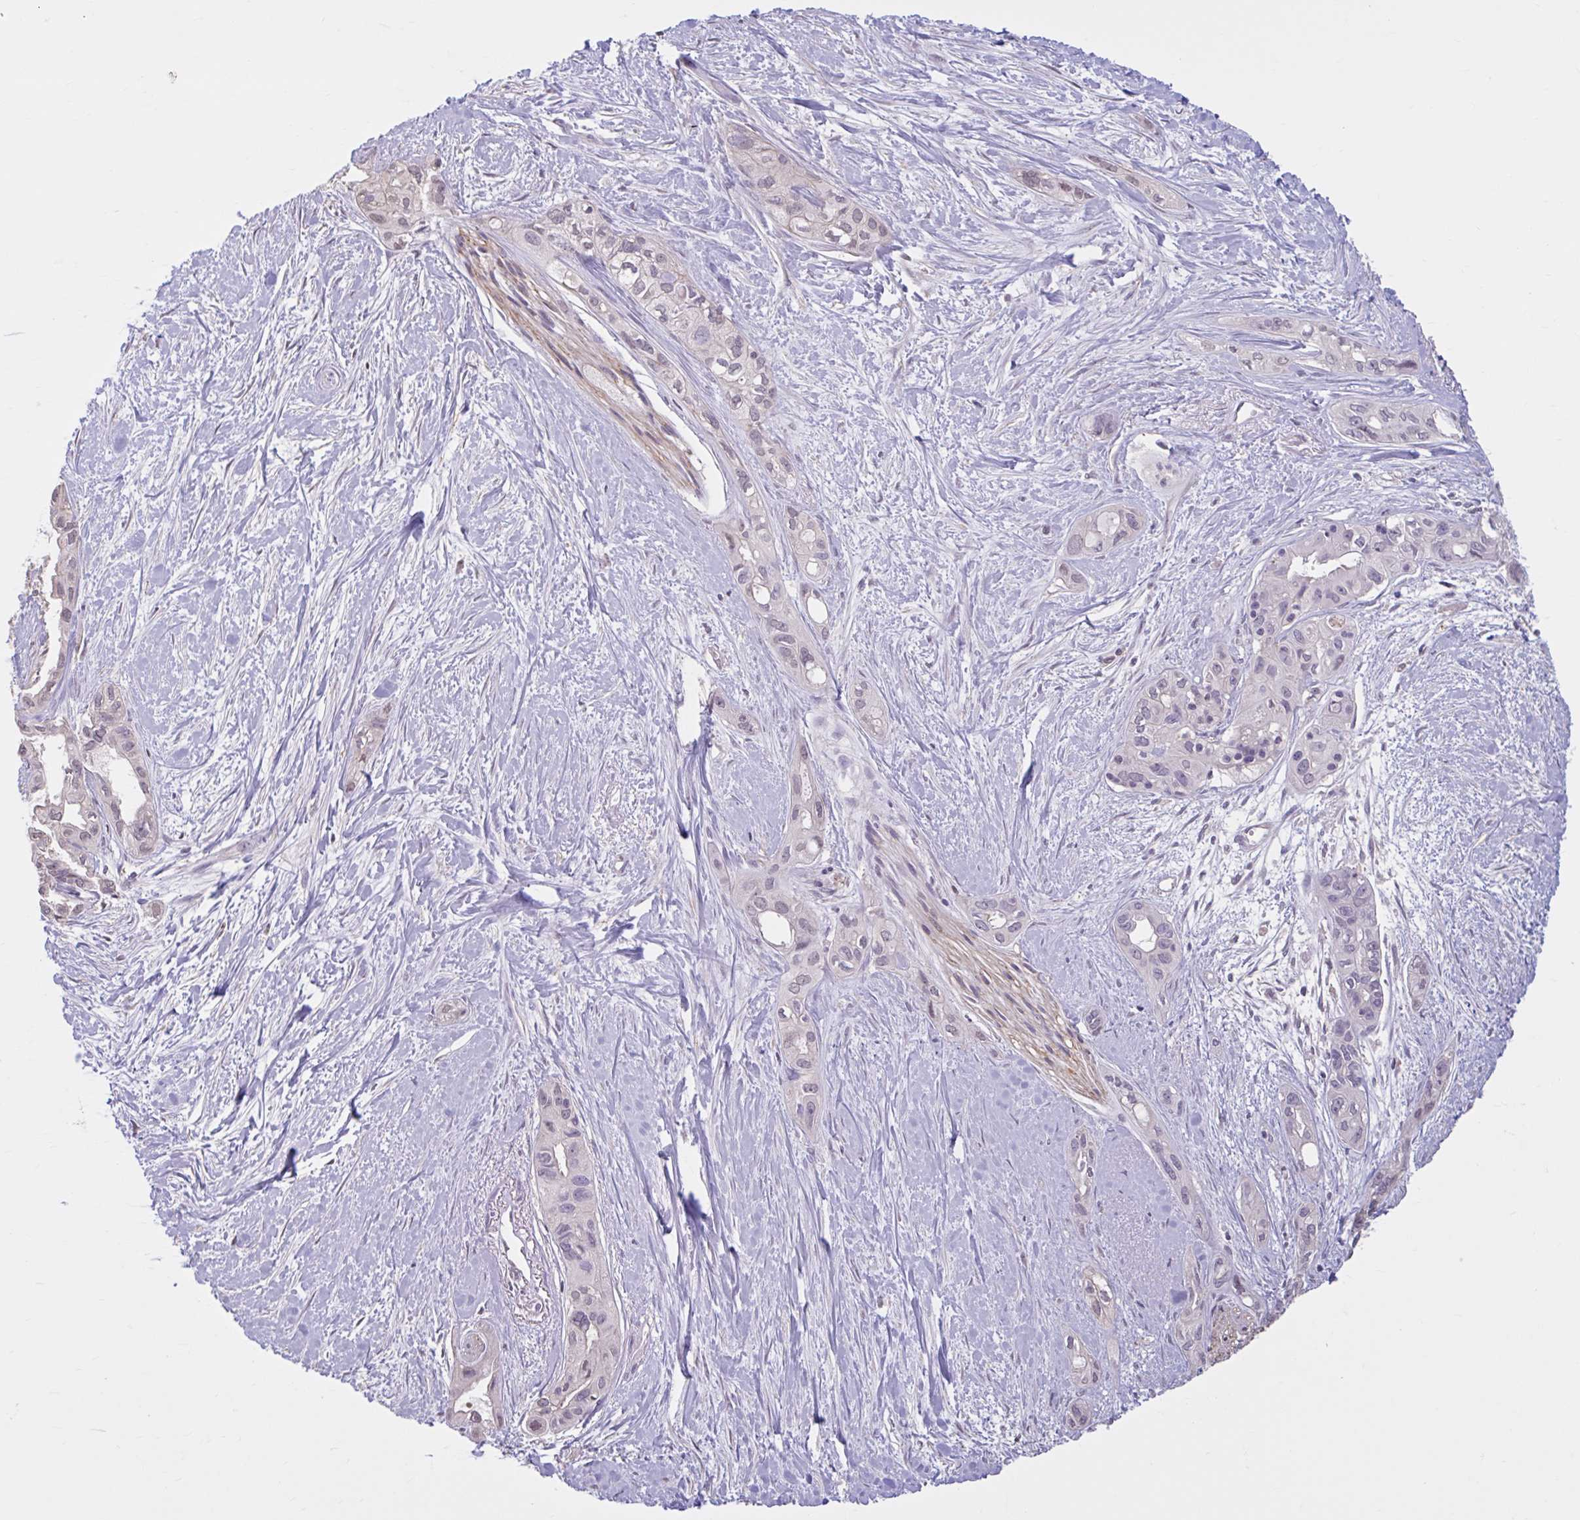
{"staining": {"intensity": "weak", "quantity": "<25%", "location": "nuclear"}, "tissue": "pancreatic cancer", "cell_type": "Tumor cells", "image_type": "cancer", "snomed": [{"axis": "morphology", "description": "Adenocarcinoma, NOS"}, {"axis": "topography", "description": "Pancreas"}], "caption": "Pancreatic cancer was stained to show a protein in brown. There is no significant expression in tumor cells.", "gene": "CDH19", "patient": {"sex": "female", "age": 50}}